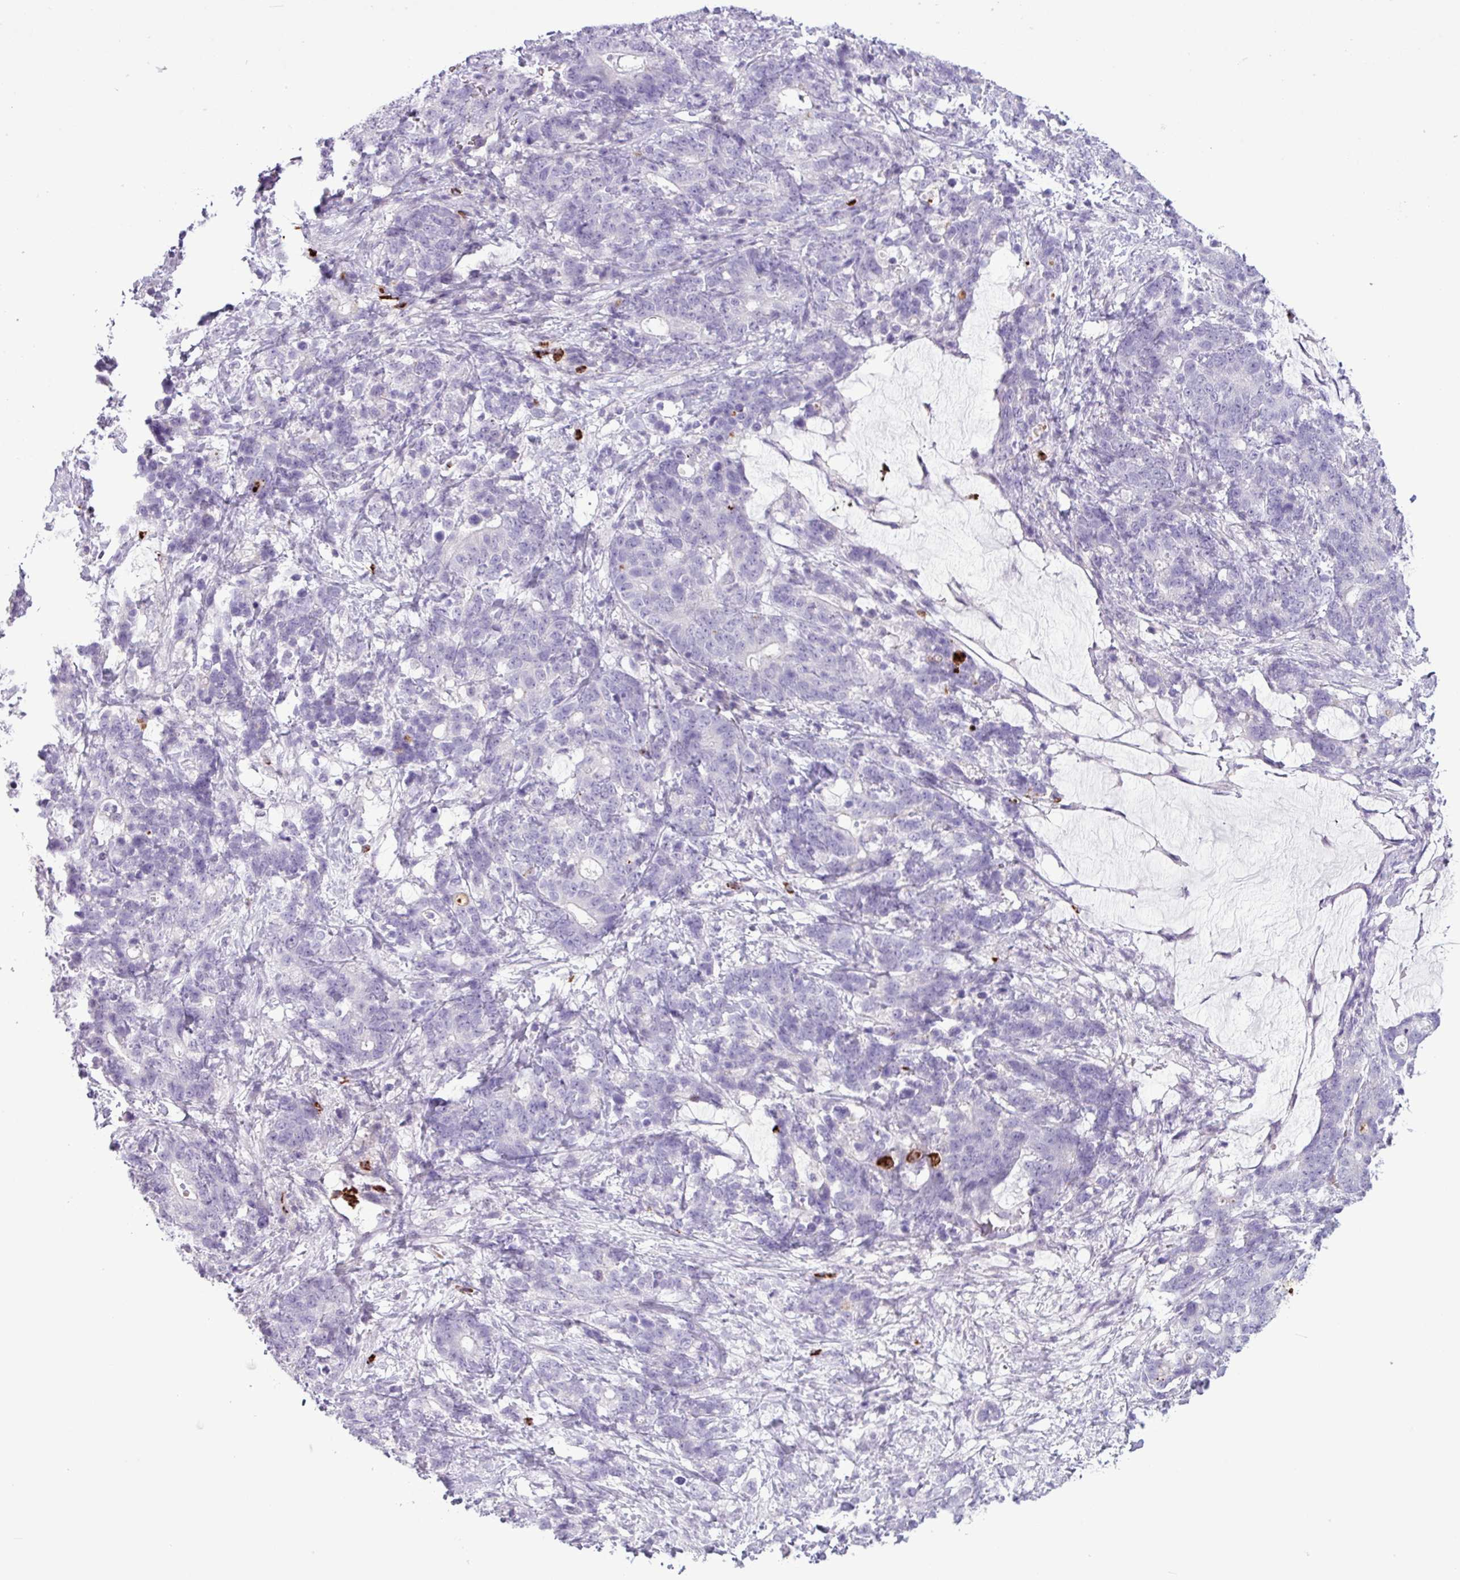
{"staining": {"intensity": "negative", "quantity": "none", "location": "none"}, "tissue": "stomach cancer", "cell_type": "Tumor cells", "image_type": "cancer", "snomed": [{"axis": "morphology", "description": "Normal tissue, NOS"}, {"axis": "morphology", "description": "Adenocarcinoma, NOS"}, {"axis": "topography", "description": "Stomach"}], "caption": "Adenocarcinoma (stomach) stained for a protein using IHC demonstrates no positivity tumor cells.", "gene": "TMEM178A", "patient": {"sex": "female", "age": 64}}